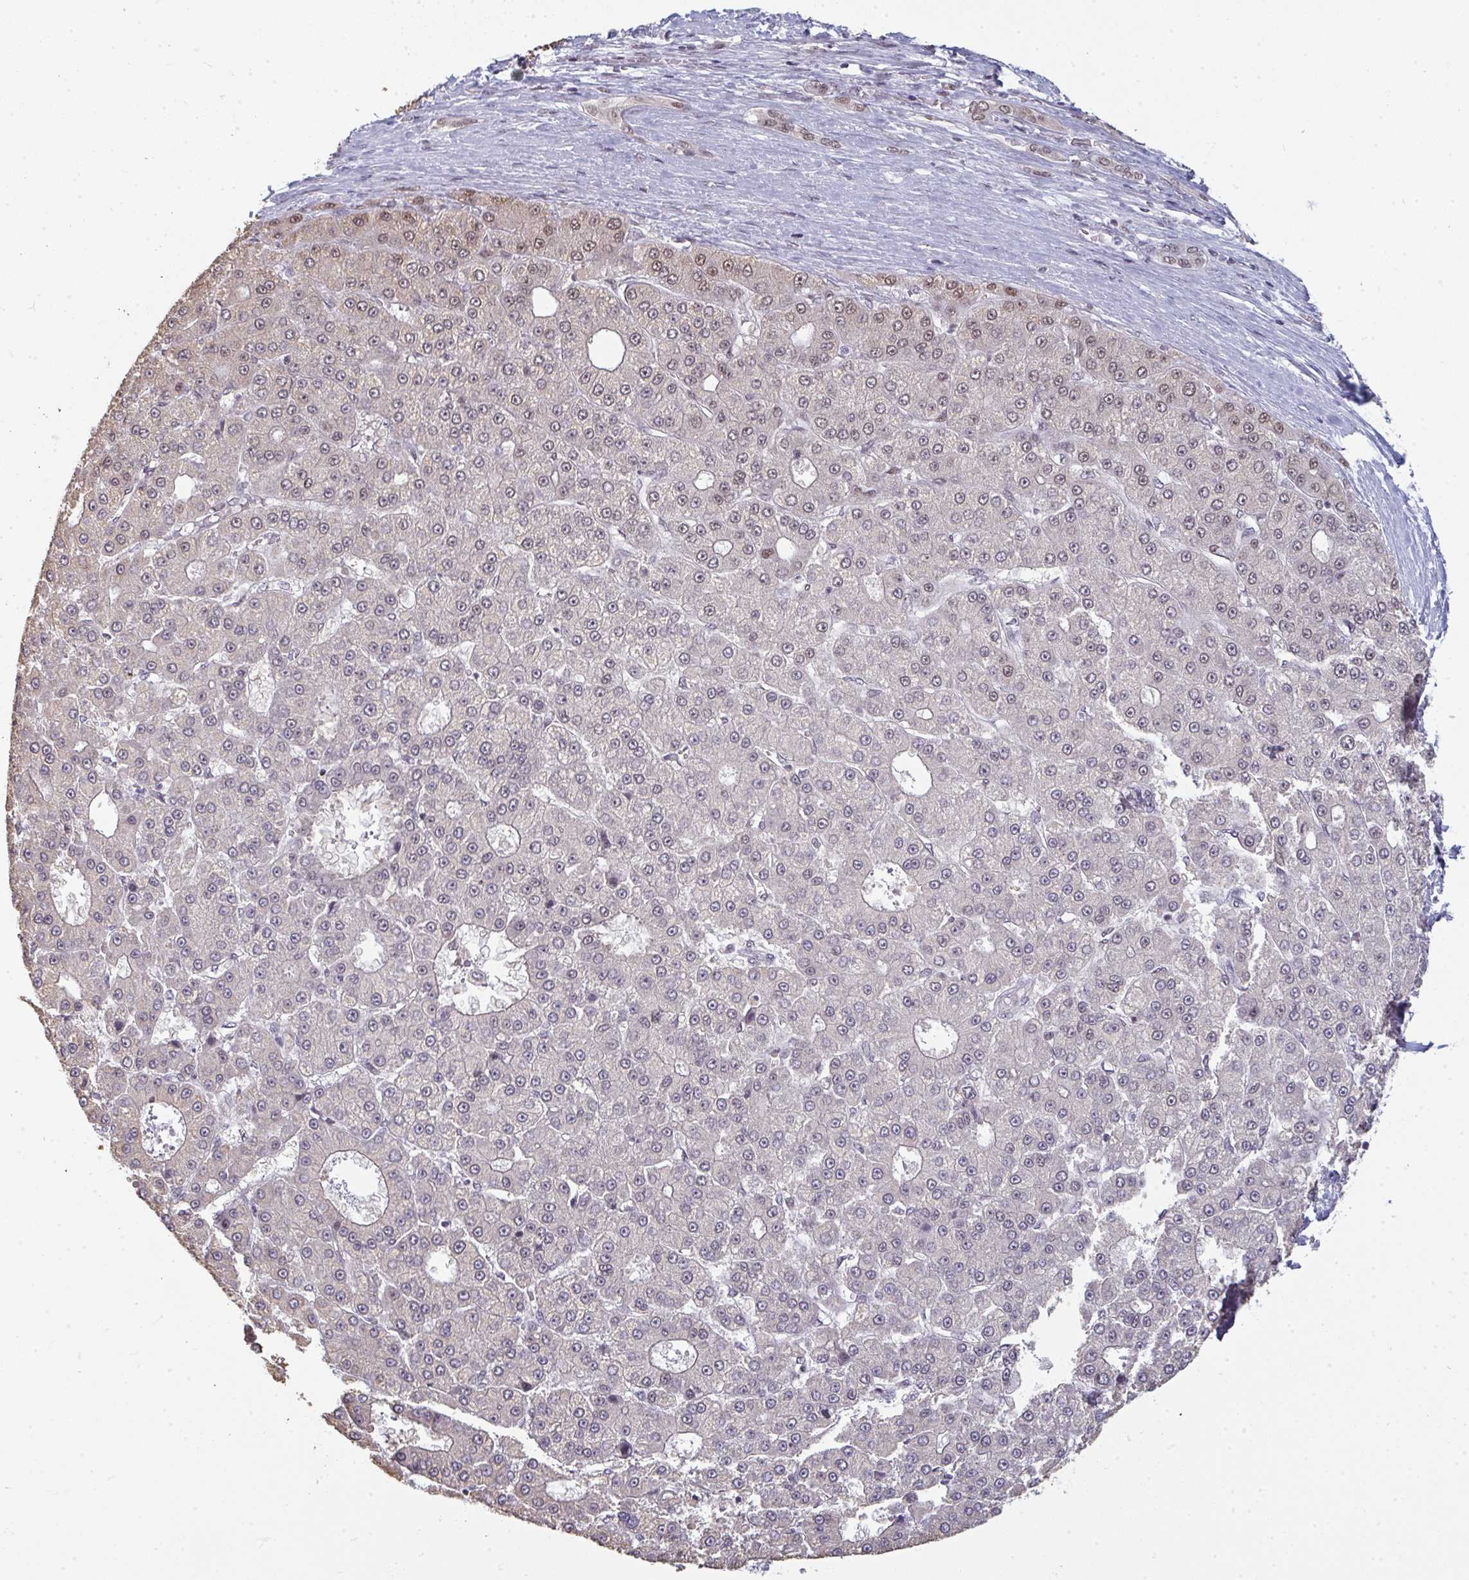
{"staining": {"intensity": "moderate", "quantity": "<25%", "location": "nuclear"}, "tissue": "liver cancer", "cell_type": "Tumor cells", "image_type": "cancer", "snomed": [{"axis": "morphology", "description": "Carcinoma, Hepatocellular, NOS"}, {"axis": "topography", "description": "Liver"}], "caption": "Immunohistochemical staining of human liver hepatocellular carcinoma reveals moderate nuclear protein staining in about <25% of tumor cells.", "gene": "ATF1", "patient": {"sex": "male", "age": 70}}